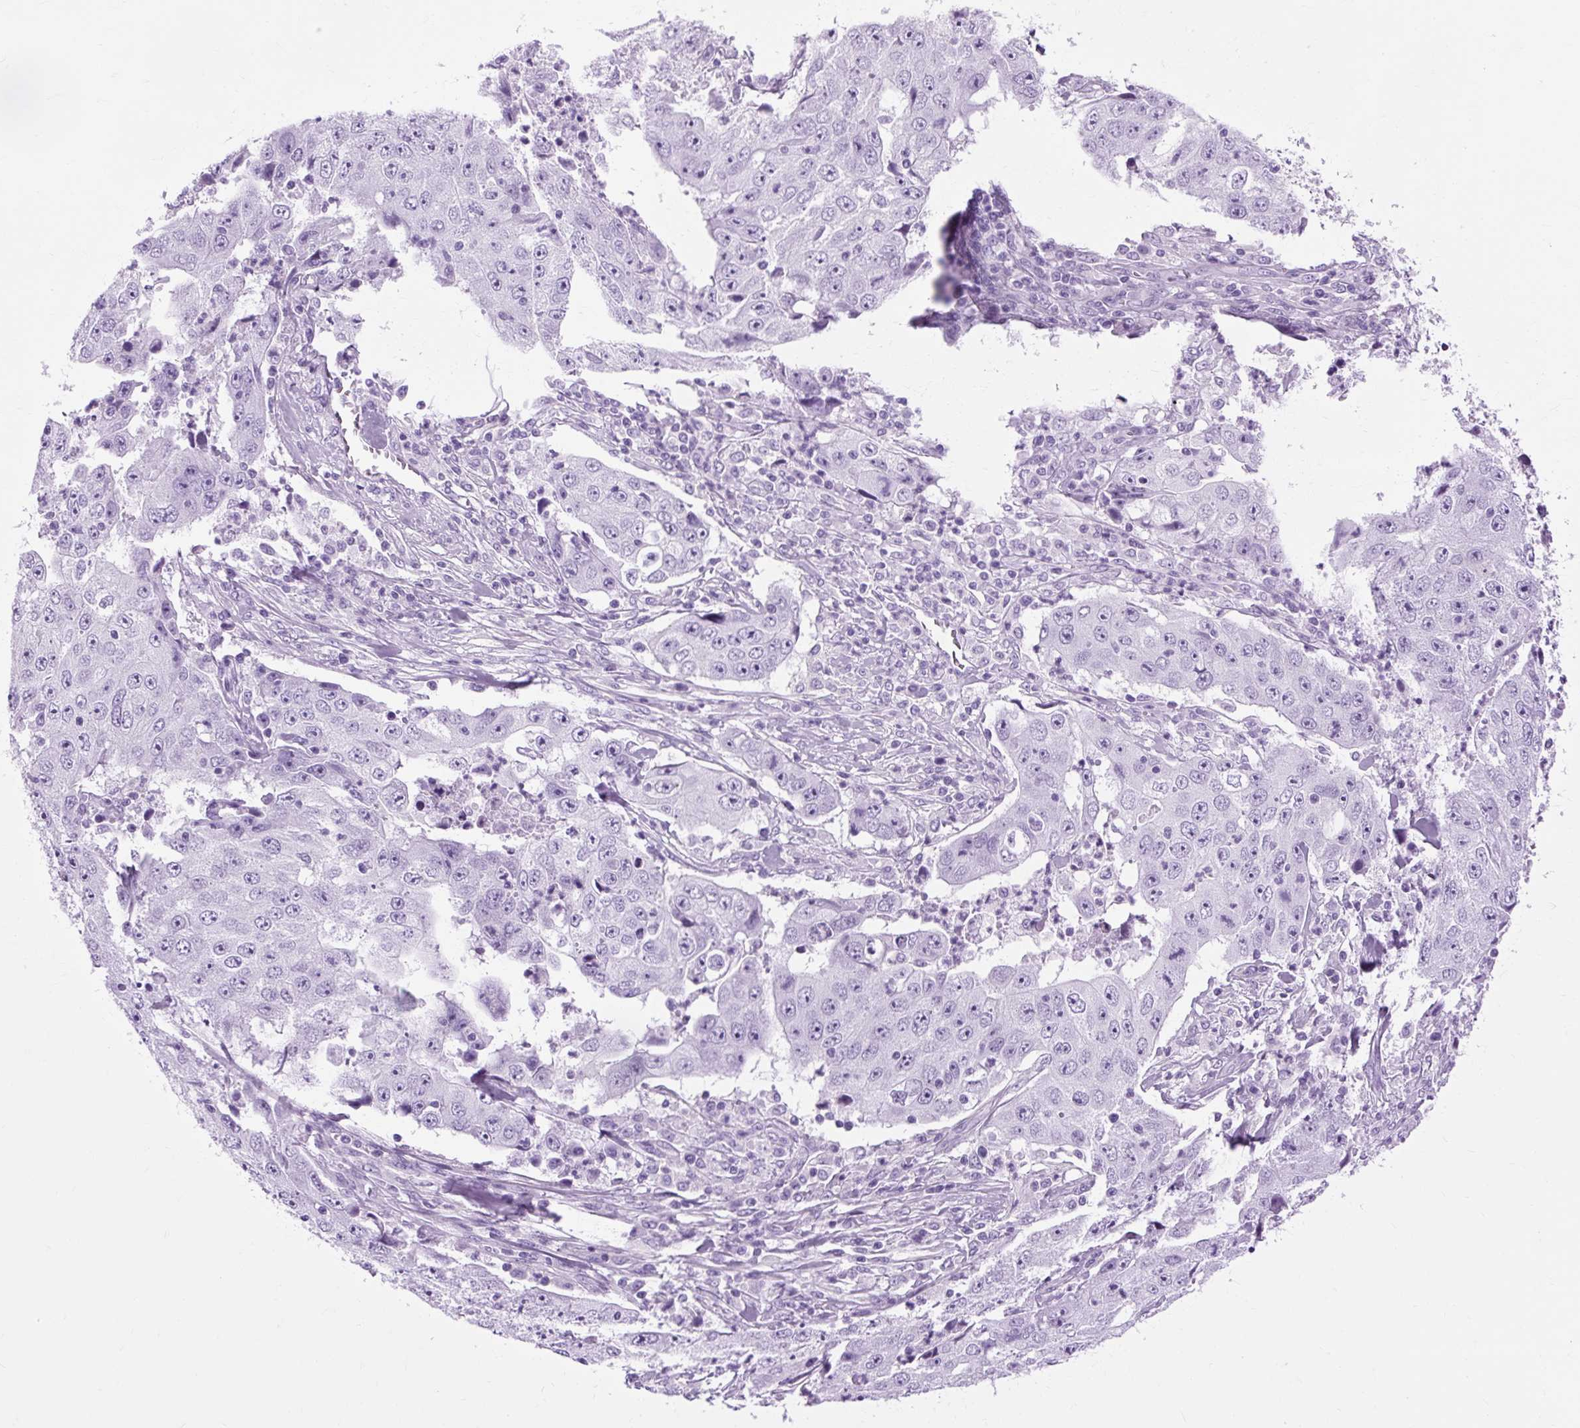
{"staining": {"intensity": "negative", "quantity": "none", "location": "none"}, "tissue": "lung cancer", "cell_type": "Tumor cells", "image_type": "cancer", "snomed": [{"axis": "morphology", "description": "Squamous cell carcinoma, NOS"}, {"axis": "topography", "description": "Lung"}], "caption": "Human lung cancer (squamous cell carcinoma) stained for a protein using immunohistochemistry displays no expression in tumor cells.", "gene": "OOEP", "patient": {"sex": "male", "age": 64}}